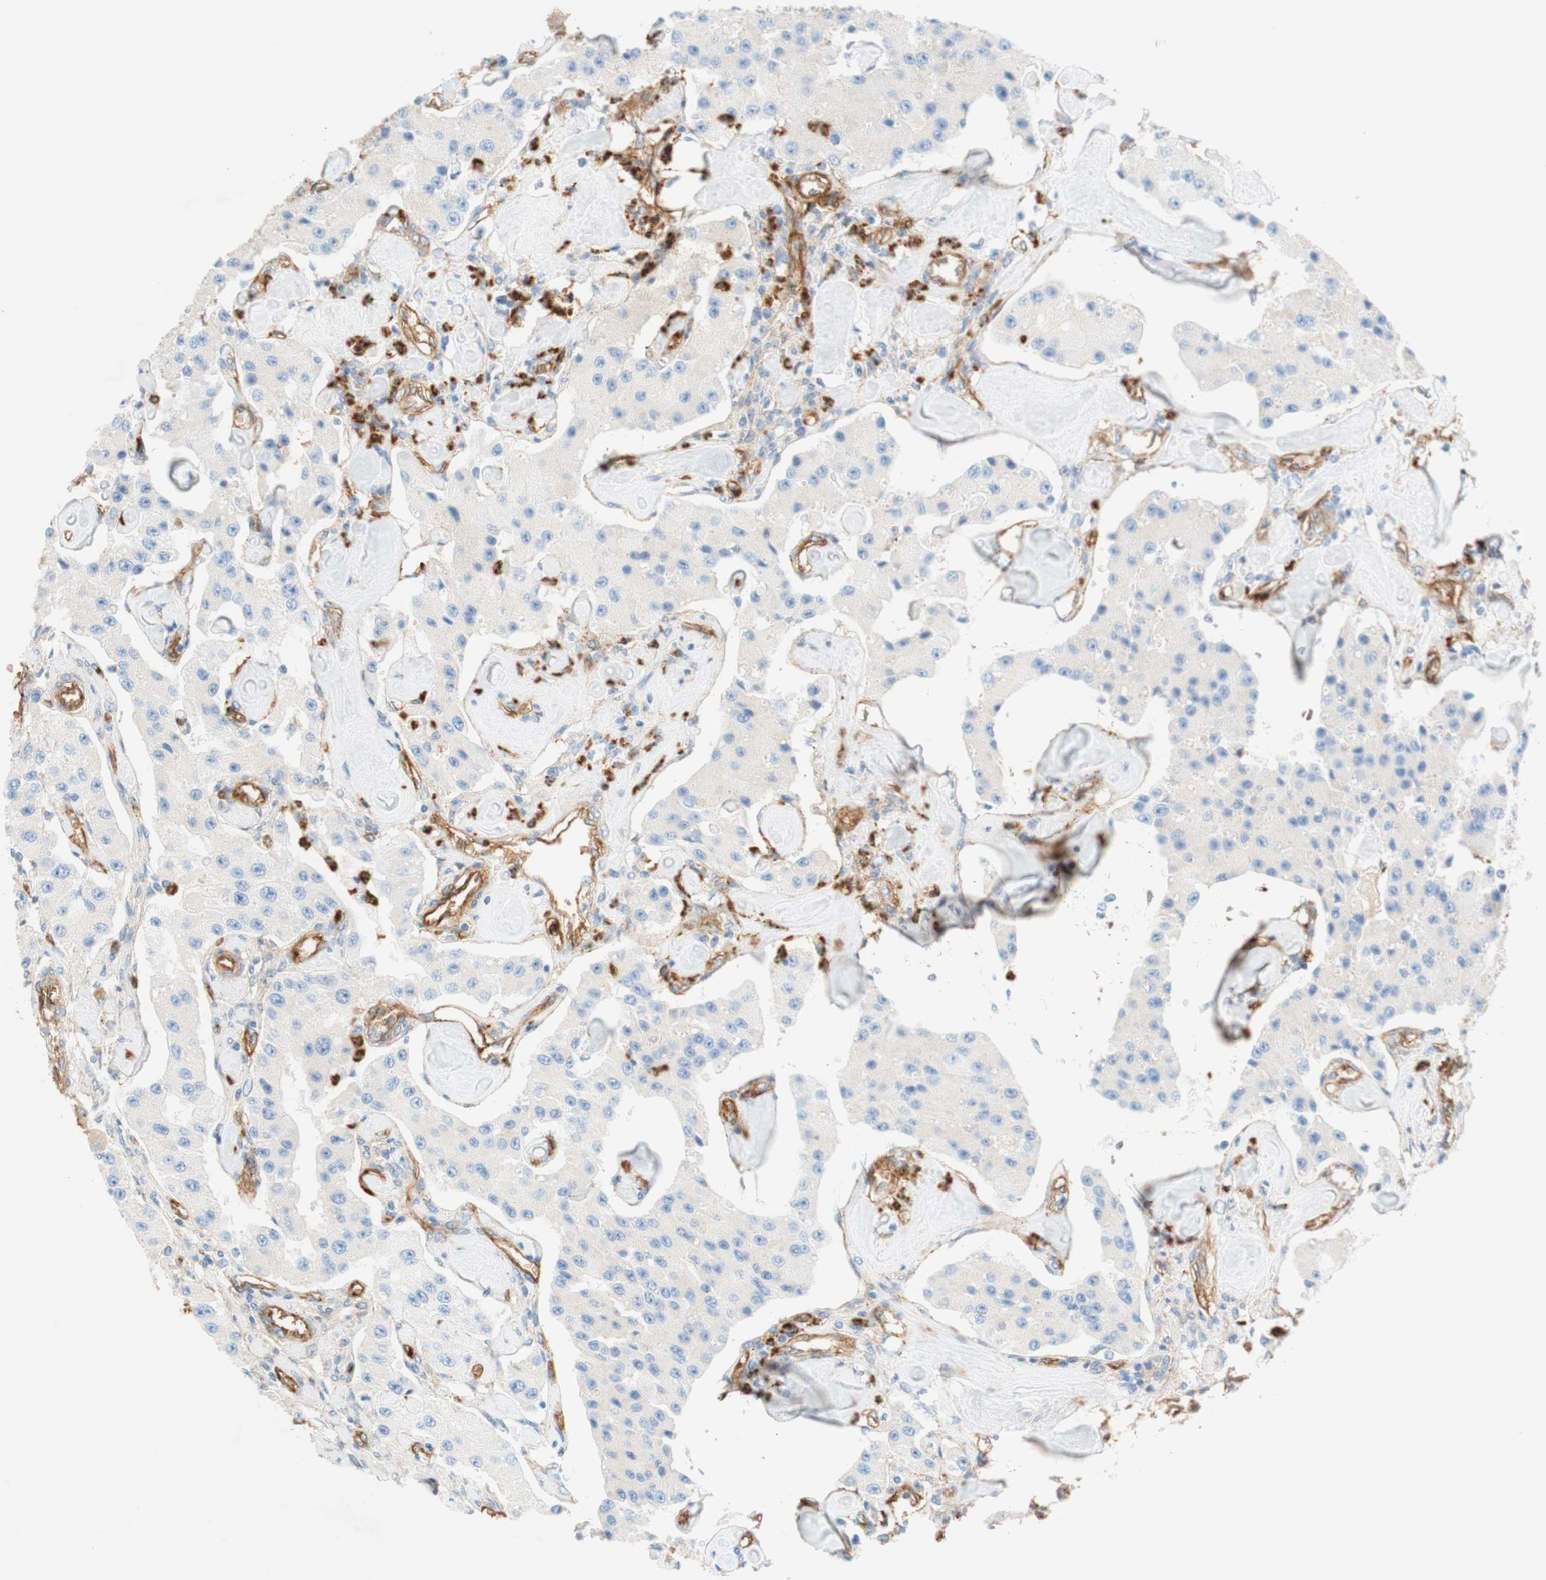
{"staining": {"intensity": "negative", "quantity": "none", "location": "none"}, "tissue": "carcinoid", "cell_type": "Tumor cells", "image_type": "cancer", "snomed": [{"axis": "morphology", "description": "Carcinoid, malignant, NOS"}, {"axis": "topography", "description": "Pancreas"}], "caption": "A photomicrograph of carcinoid stained for a protein displays no brown staining in tumor cells. (DAB immunohistochemistry visualized using brightfield microscopy, high magnification).", "gene": "STOM", "patient": {"sex": "male", "age": 41}}